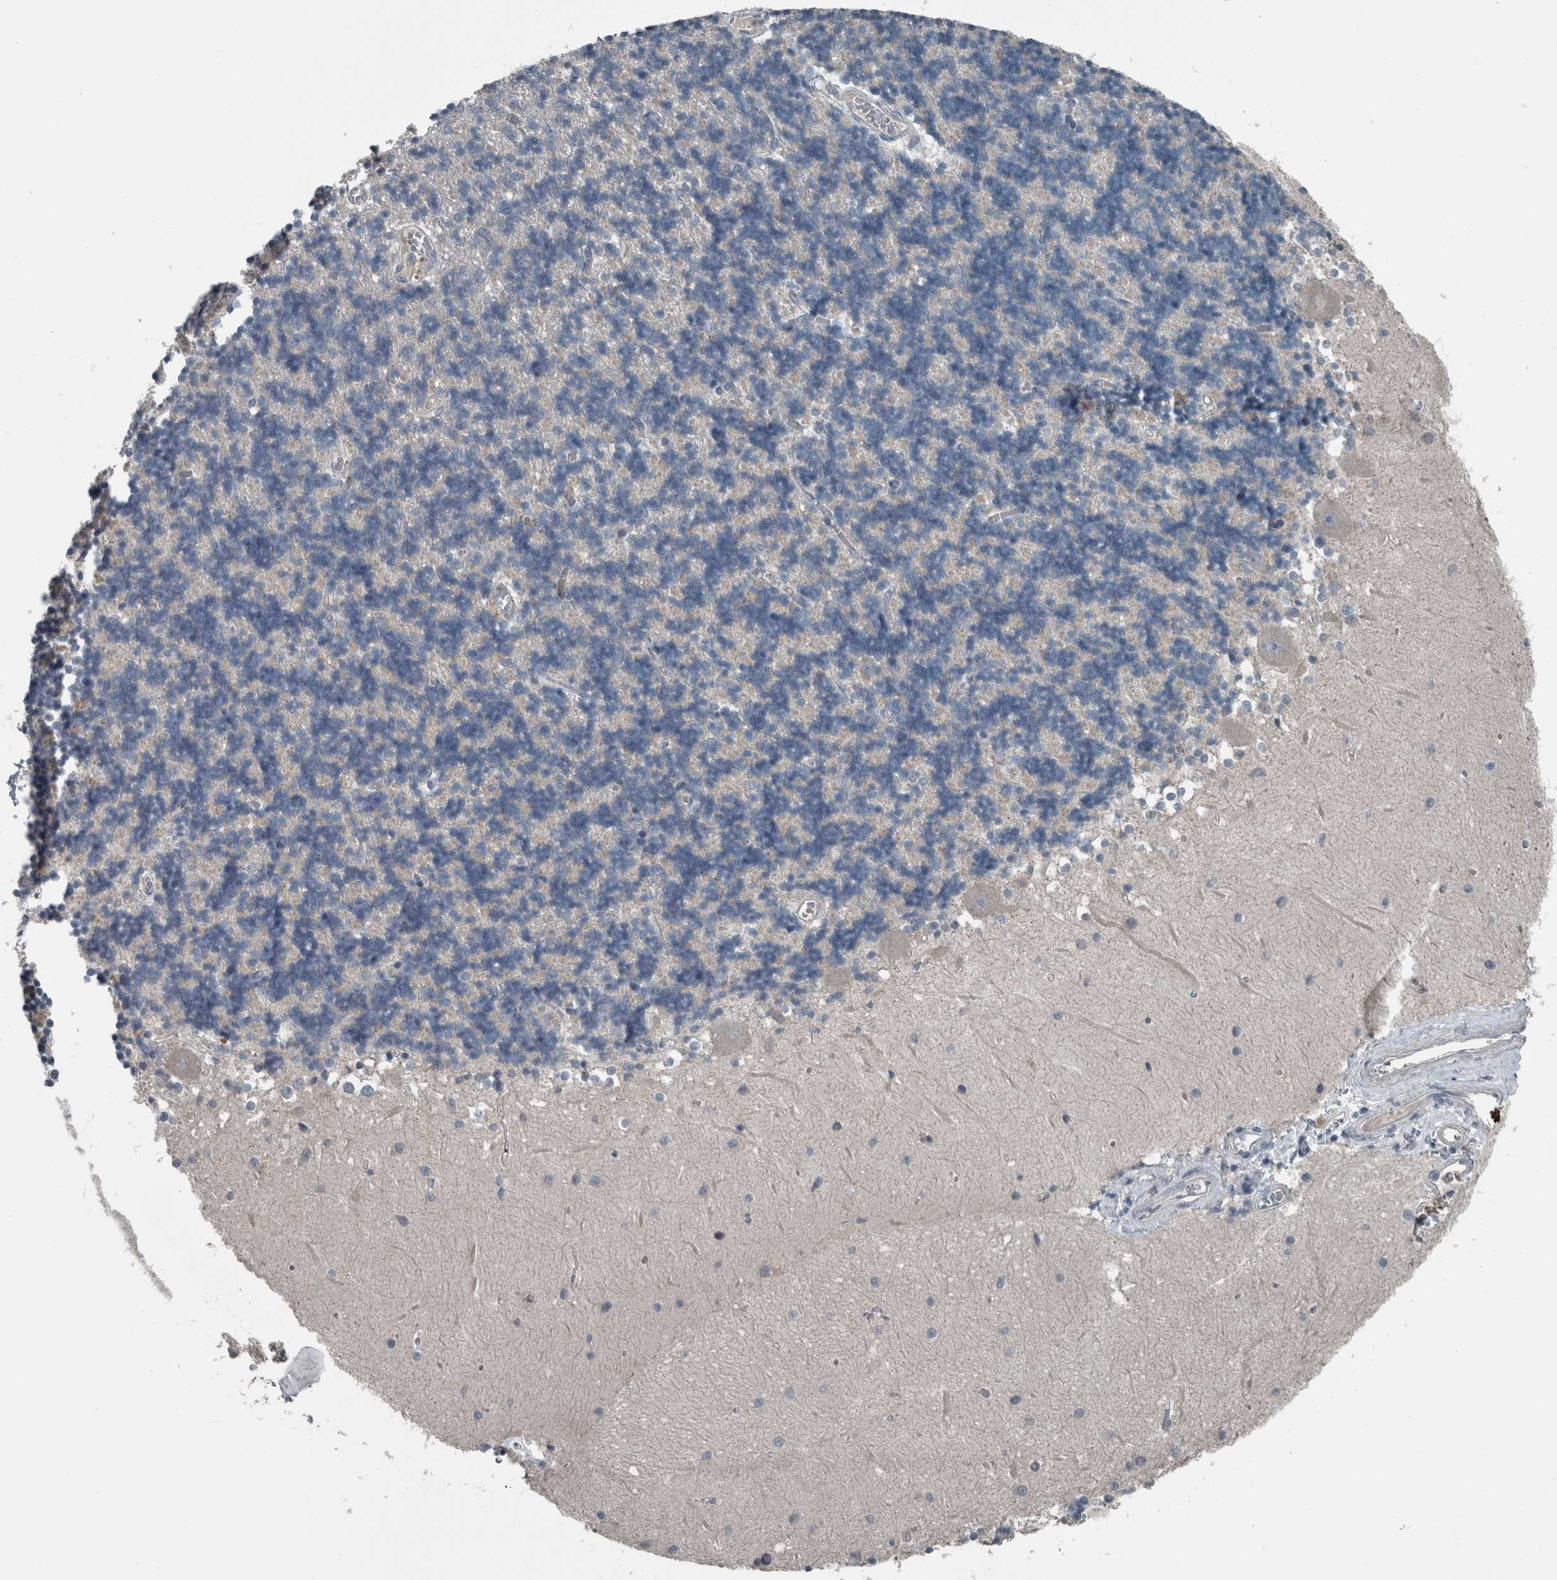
{"staining": {"intensity": "negative", "quantity": "none", "location": "none"}, "tissue": "cerebellum", "cell_type": "Cells in granular layer", "image_type": "normal", "snomed": [{"axis": "morphology", "description": "Normal tissue, NOS"}, {"axis": "topography", "description": "Cerebellum"}], "caption": "The image shows no significant staining in cells in granular layer of cerebellum.", "gene": "KRT20", "patient": {"sex": "male", "age": 37}}